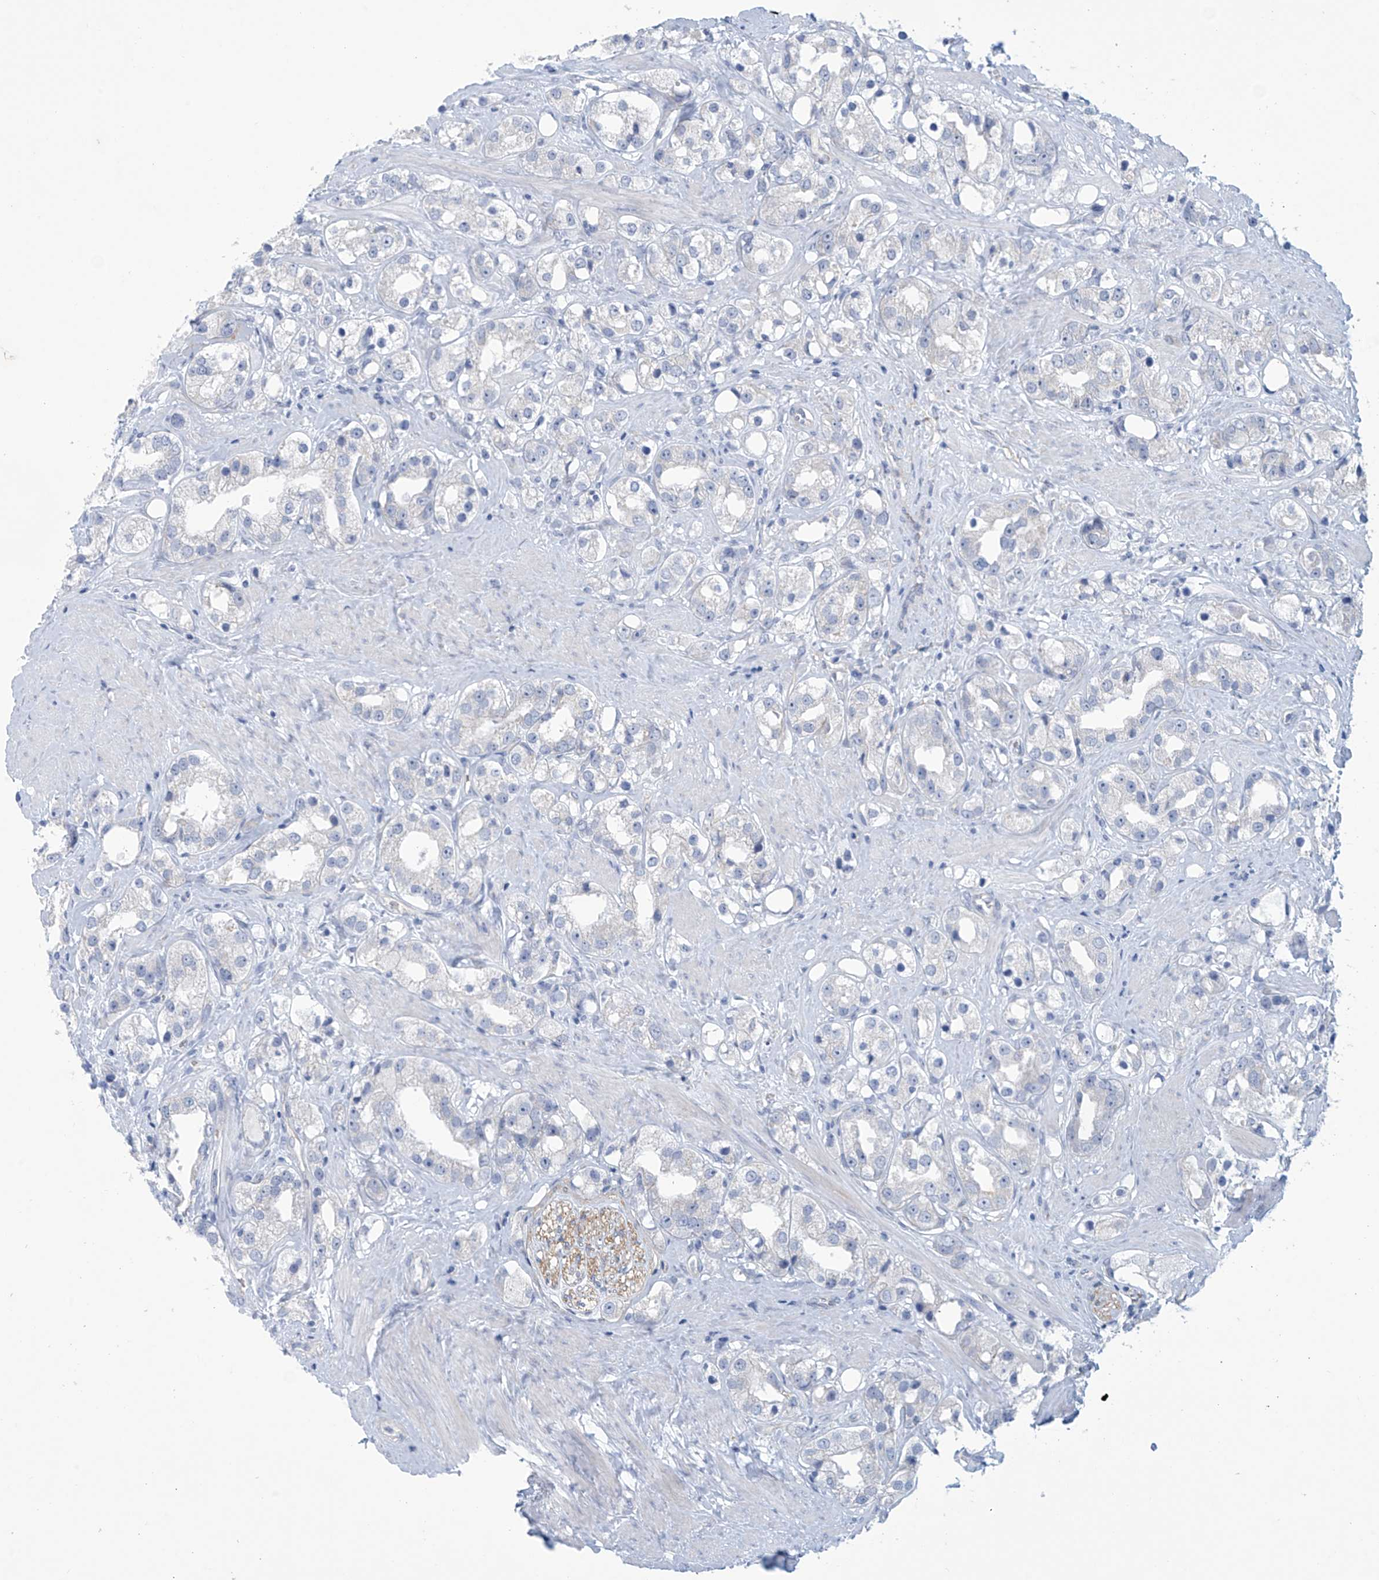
{"staining": {"intensity": "negative", "quantity": "none", "location": "none"}, "tissue": "prostate cancer", "cell_type": "Tumor cells", "image_type": "cancer", "snomed": [{"axis": "morphology", "description": "Adenocarcinoma, NOS"}, {"axis": "topography", "description": "Prostate"}], "caption": "Protein analysis of prostate cancer (adenocarcinoma) demonstrates no significant positivity in tumor cells.", "gene": "ABHD13", "patient": {"sex": "male", "age": 79}}